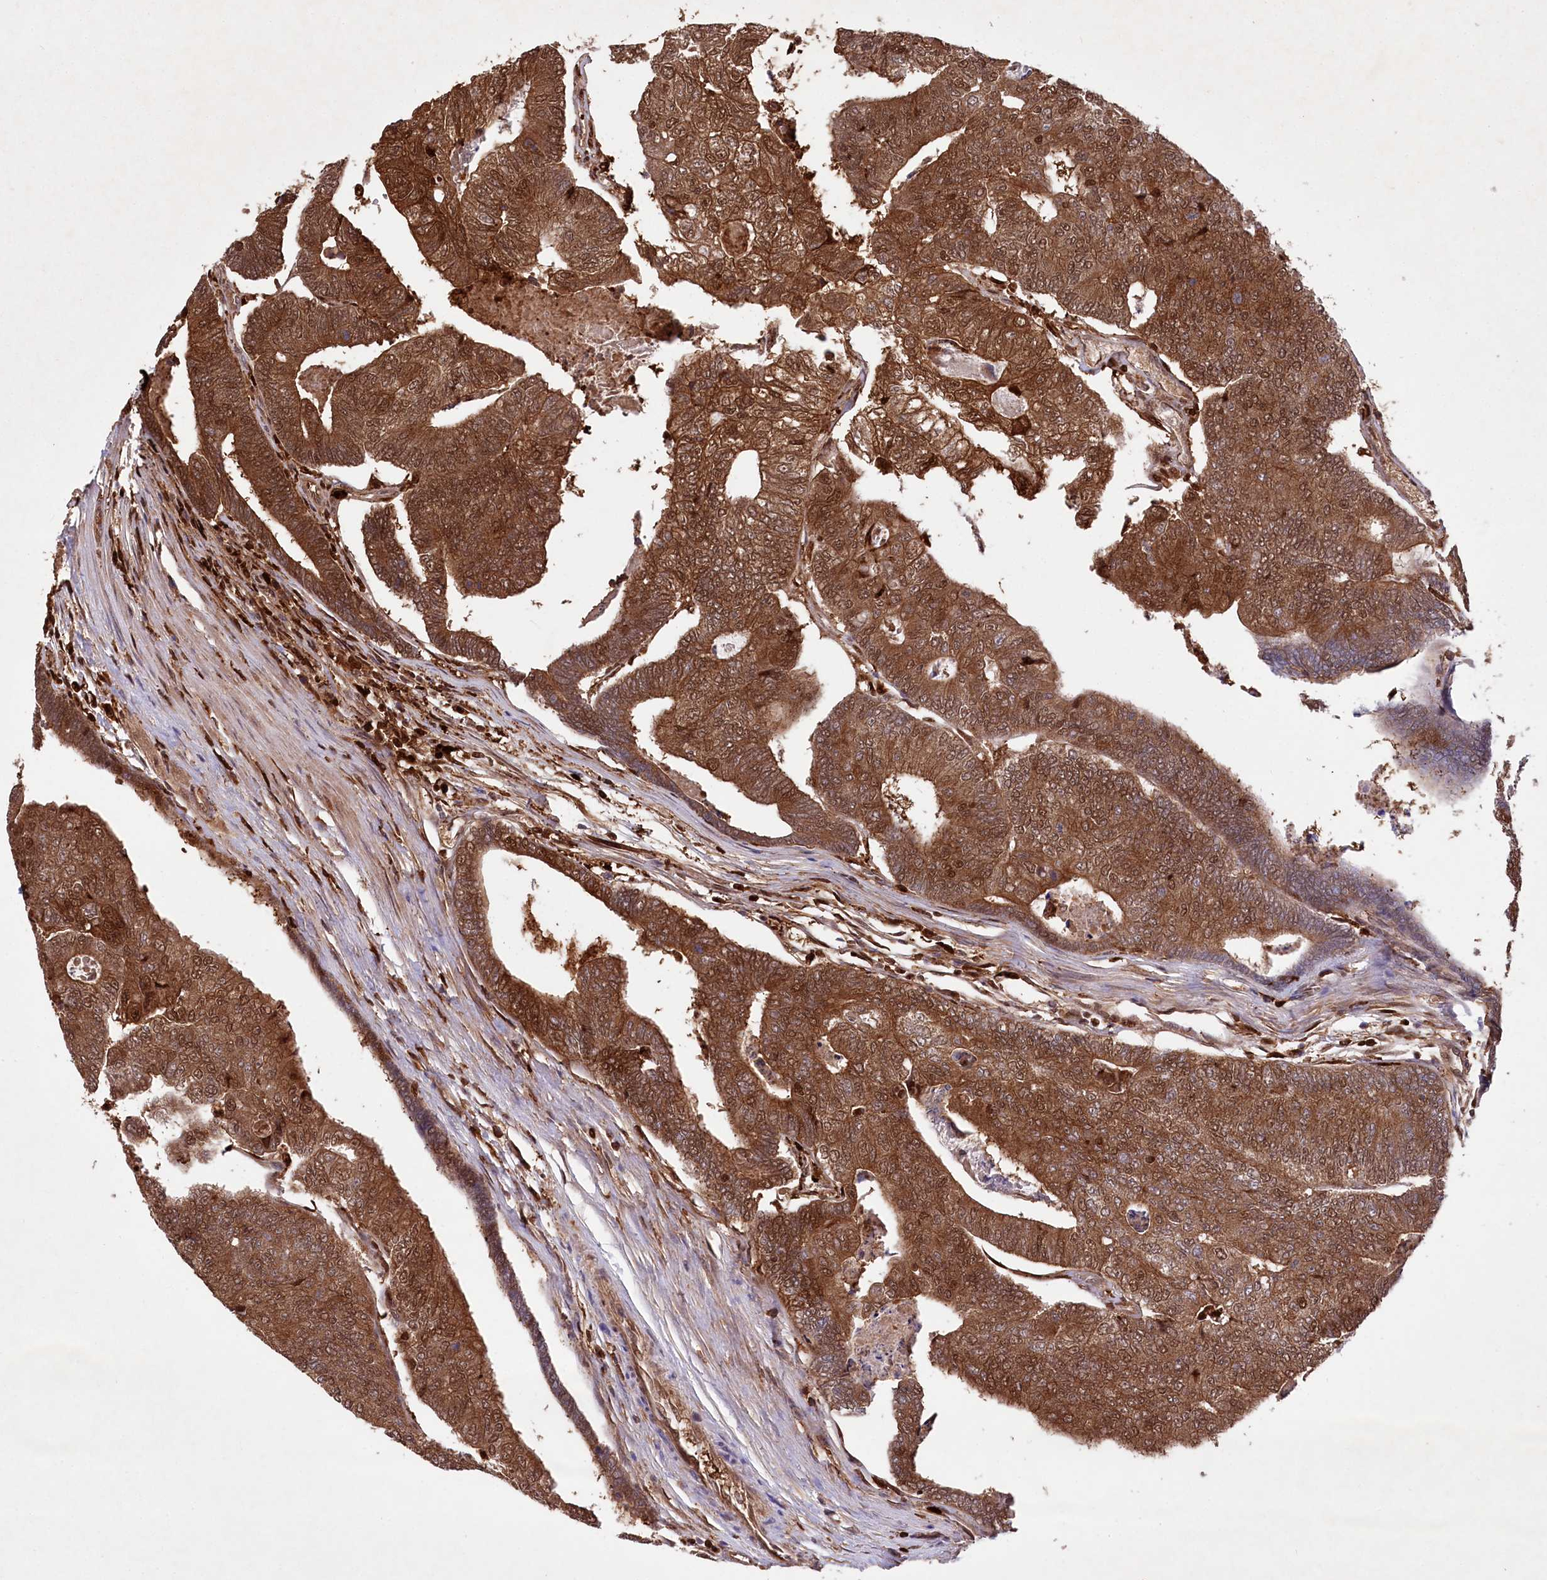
{"staining": {"intensity": "strong", "quantity": ">75%", "location": "cytoplasmic/membranous,nuclear"}, "tissue": "colorectal cancer", "cell_type": "Tumor cells", "image_type": "cancer", "snomed": [{"axis": "morphology", "description": "Adenocarcinoma, NOS"}, {"axis": "topography", "description": "Colon"}], "caption": "IHC micrograph of neoplastic tissue: human adenocarcinoma (colorectal) stained using immunohistochemistry (IHC) exhibits high levels of strong protein expression localized specifically in the cytoplasmic/membranous and nuclear of tumor cells, appearing as a cytoplasmic/membranous and nuclear brown color.", "gene": "LSG1", "patient": {"sex": "female", "age": 67}}